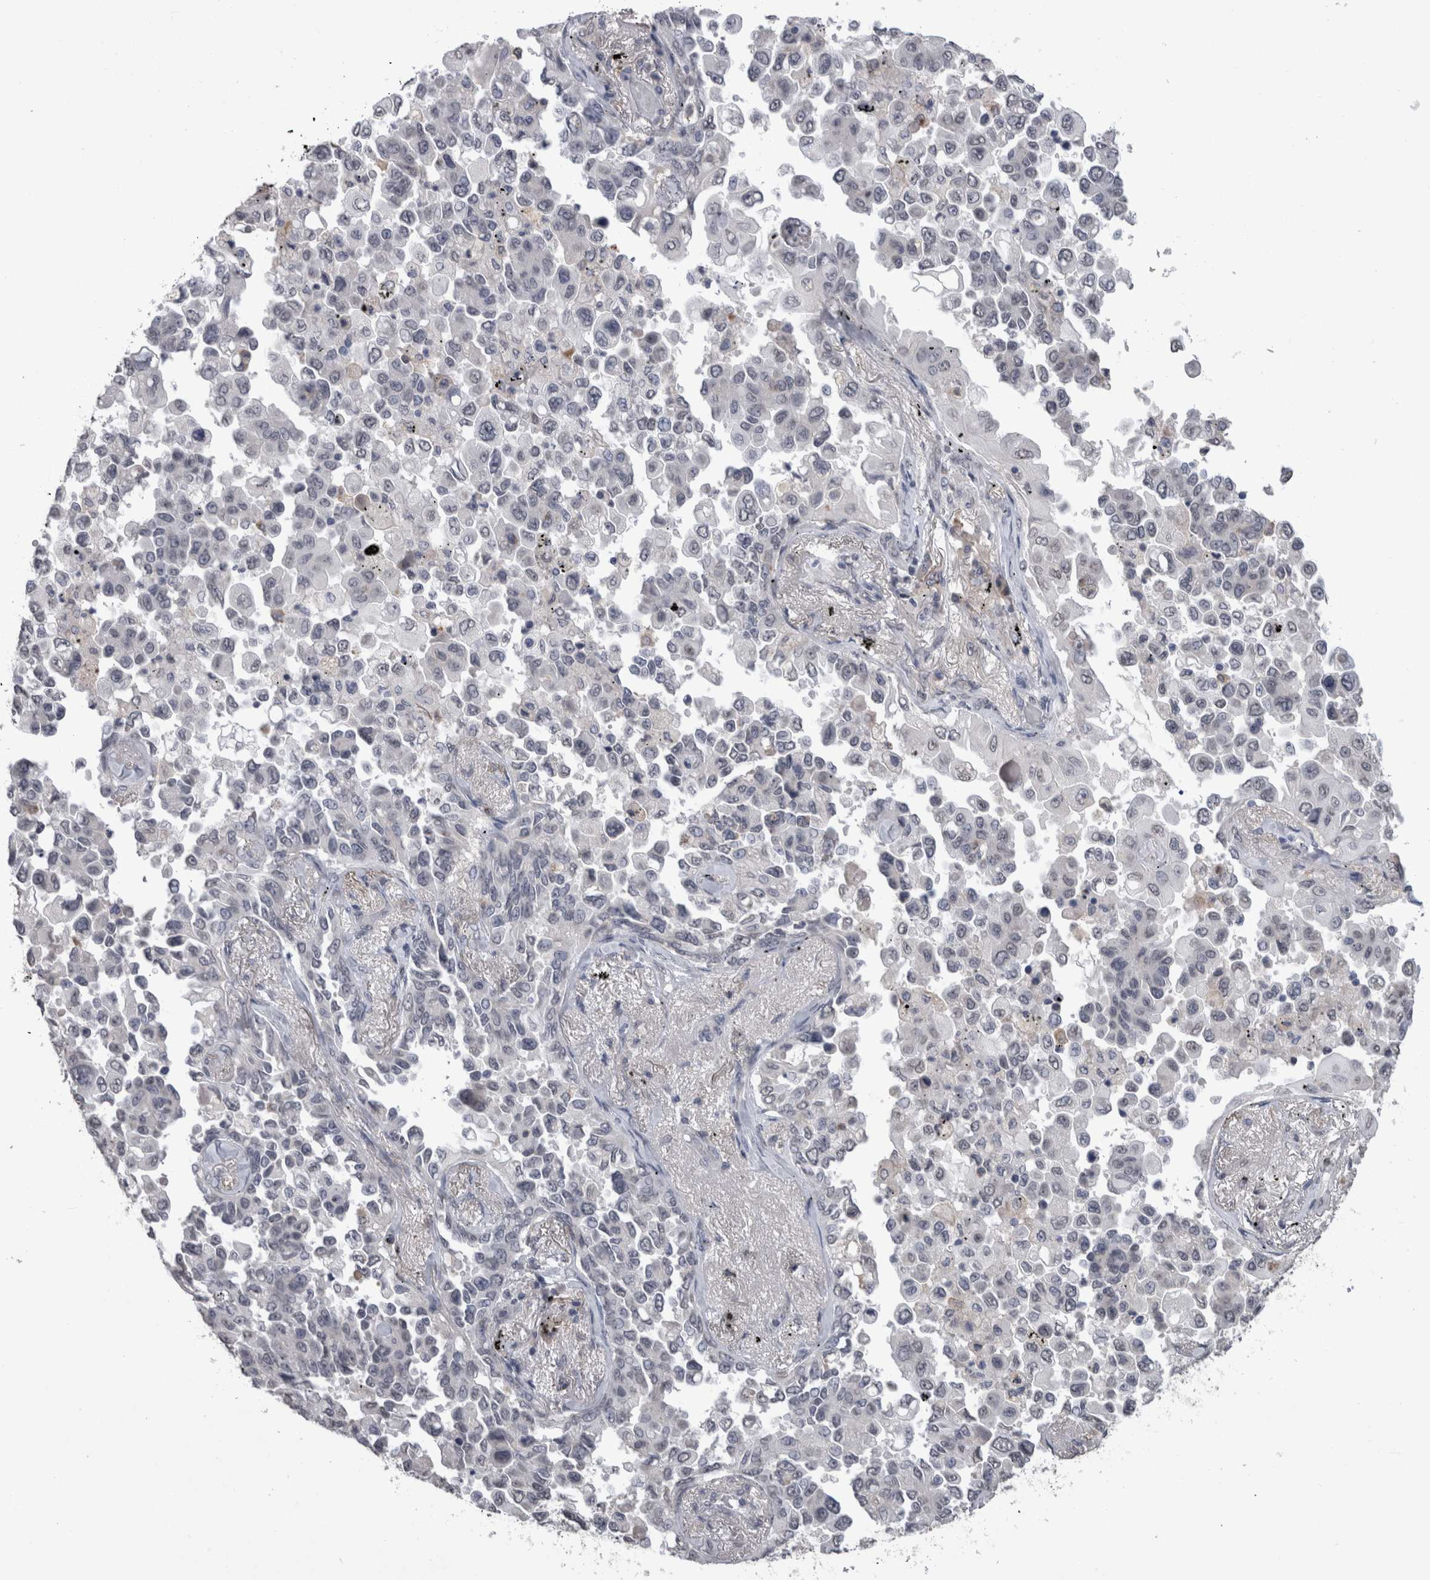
{"staining": {"intensity": "negative", "quantity": "none", "location": "none"}, "tissue": "lung cancer", "cell_type": "Tumor cells", "image_type": "cancer", "snomed": [{"axis": "morphology", "description": "Adenocarcinoma, NOS"}, {"axis": "topography", "description": "Lung"}], "caption": "Lung cancer (adenocarcinoma) was stained to show a protein in brown. There is no significant expression in tumor cells.", "gene": "PAX5", "patient": {"sex": "female", "age": 67}}